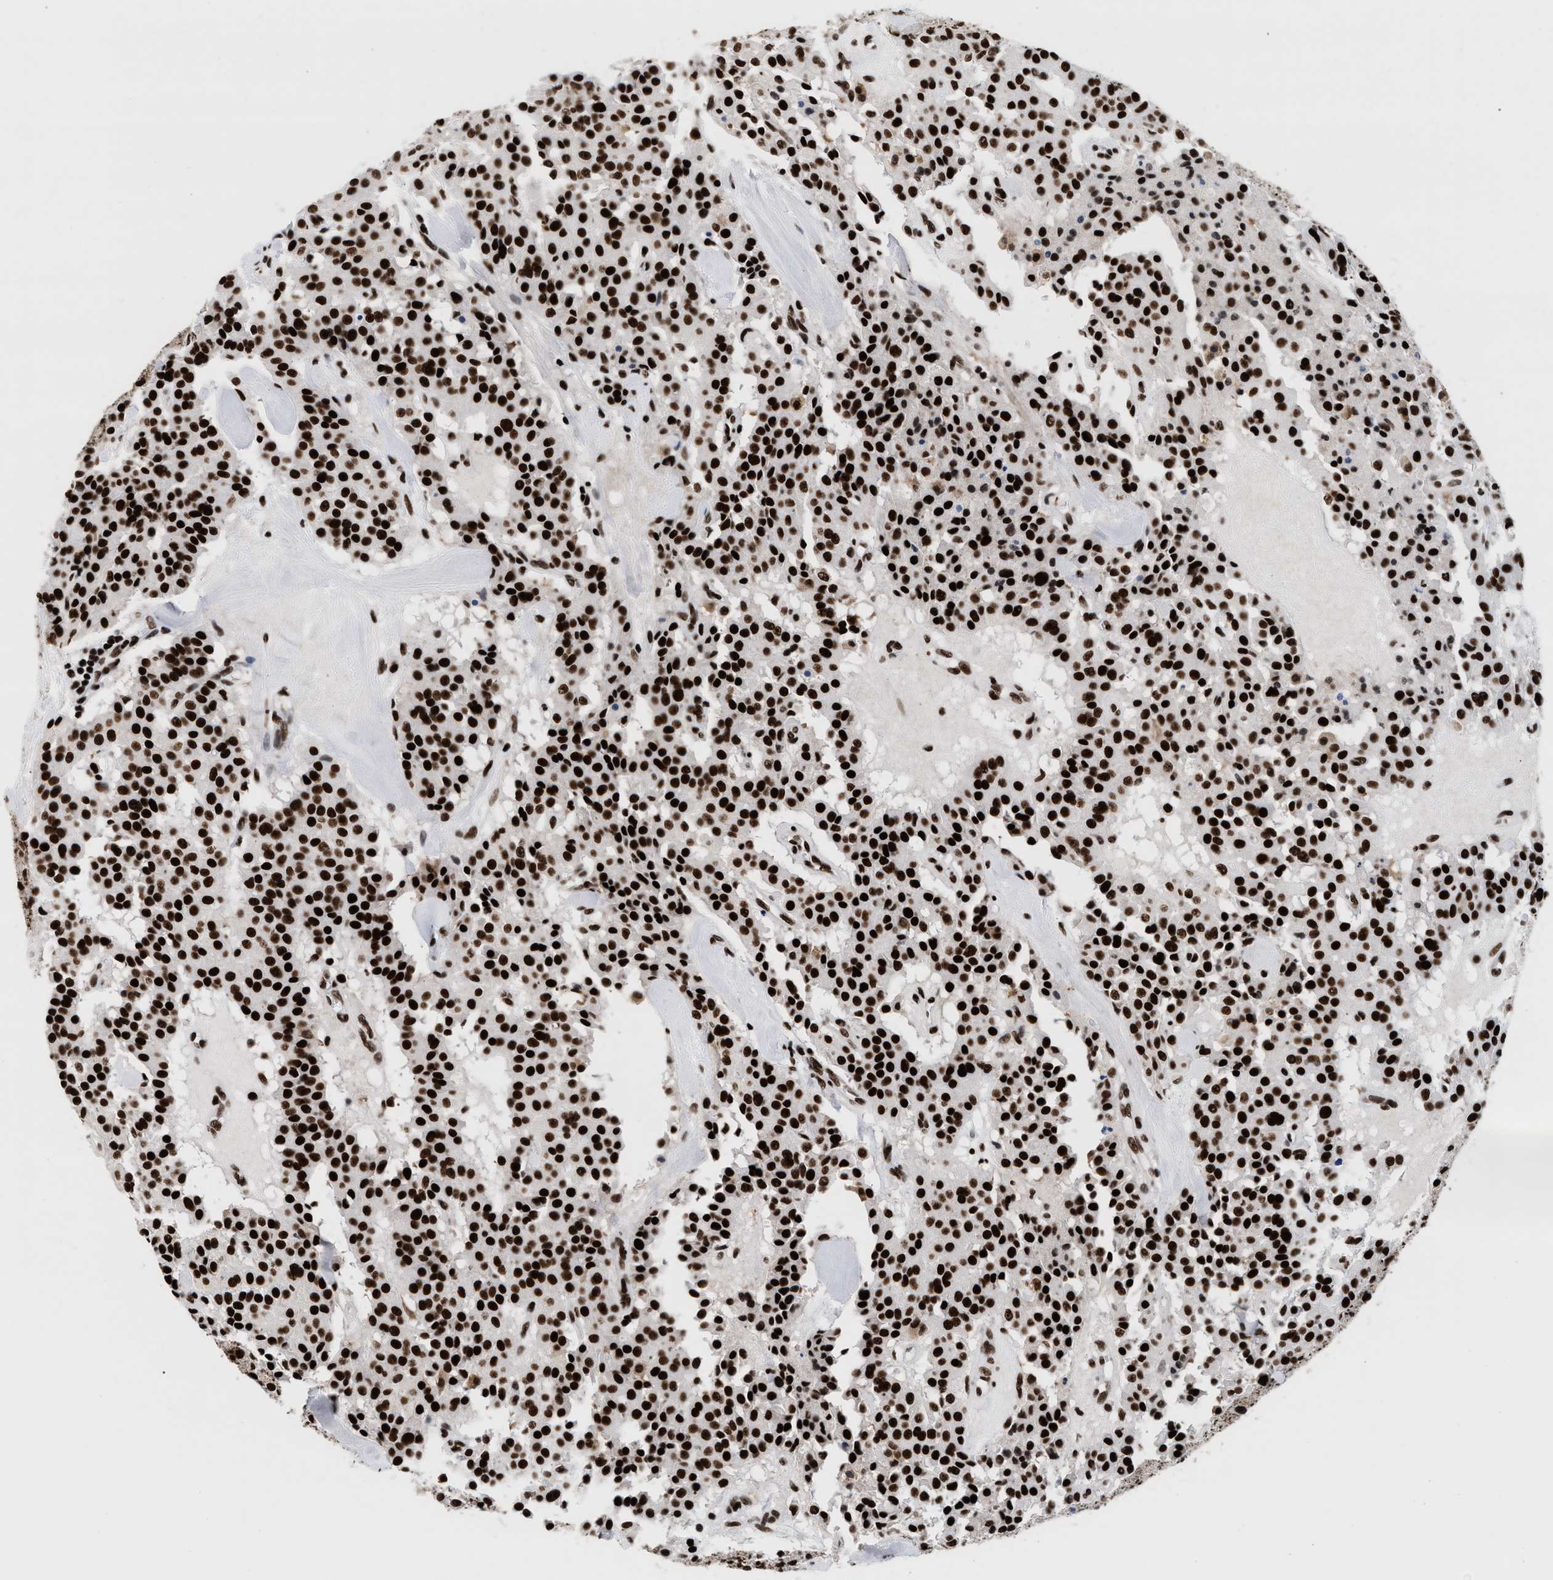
{"staining": {"intensity": "strong", "quantity": ">75%", "location": "nuclear"}, "tissue": "carcinoid", "cell_type": "Tumor cells", "image_type": "cancer", "snomed": [{"axis": "morphology", "description": "Carcinoid, malignant, NOS"}, {"axis": "topography", "description": "Lung"}], "caption": "Protein staining of malignant carcinoid tissue exhibits strong nuclear positivity in approximately >75% of tumor cells.", "gene": "RAD21", "patient": {"sex": "male", "age": 30}}